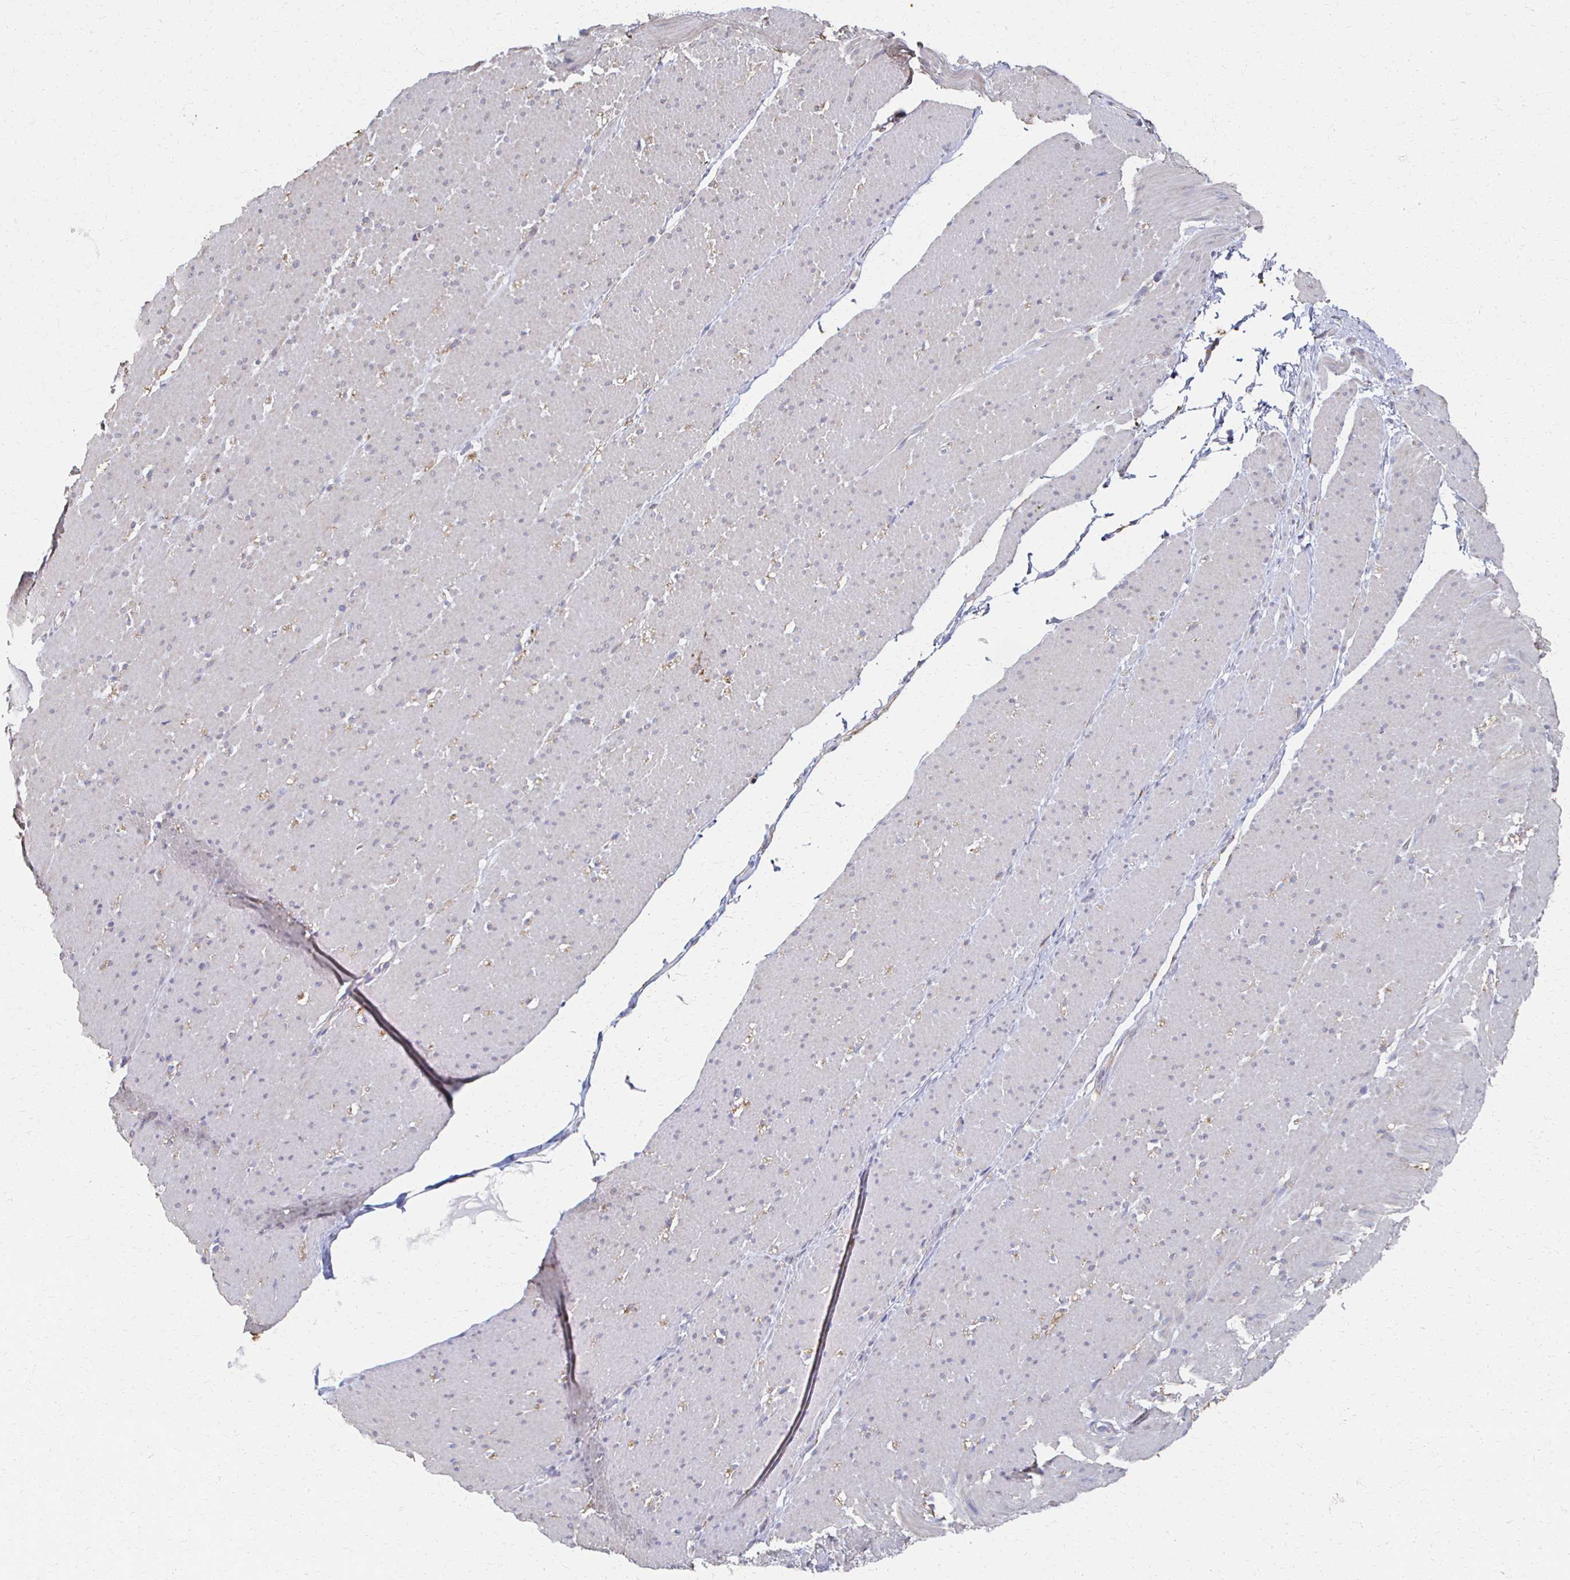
{"staining": {"intensity": "negative", "quantity": "none", "location": "none"}, "tissue": "smooth muscle", "cell_type": "Smooth muscle cells", "image_type": "normal", "snomed": [{"axis": "morphology", "description": "Normal tissue, NOS"}, {"axis": "topography", "description": "Smooth muscle"}, {"axis": "topography", "description": "Rectum"}], "caption": "High magnification brightfield microscopy of normal smooth muscle stained with DAB (brown) and counterstained with hematoxylin (blue): smooth muscle cells show no significant expression. (Brightfield microscopy of DAB immunohistochemistry at high magnification).", "gene": "ATP1A3", "patient": {"sex": "male", "age": 53}}